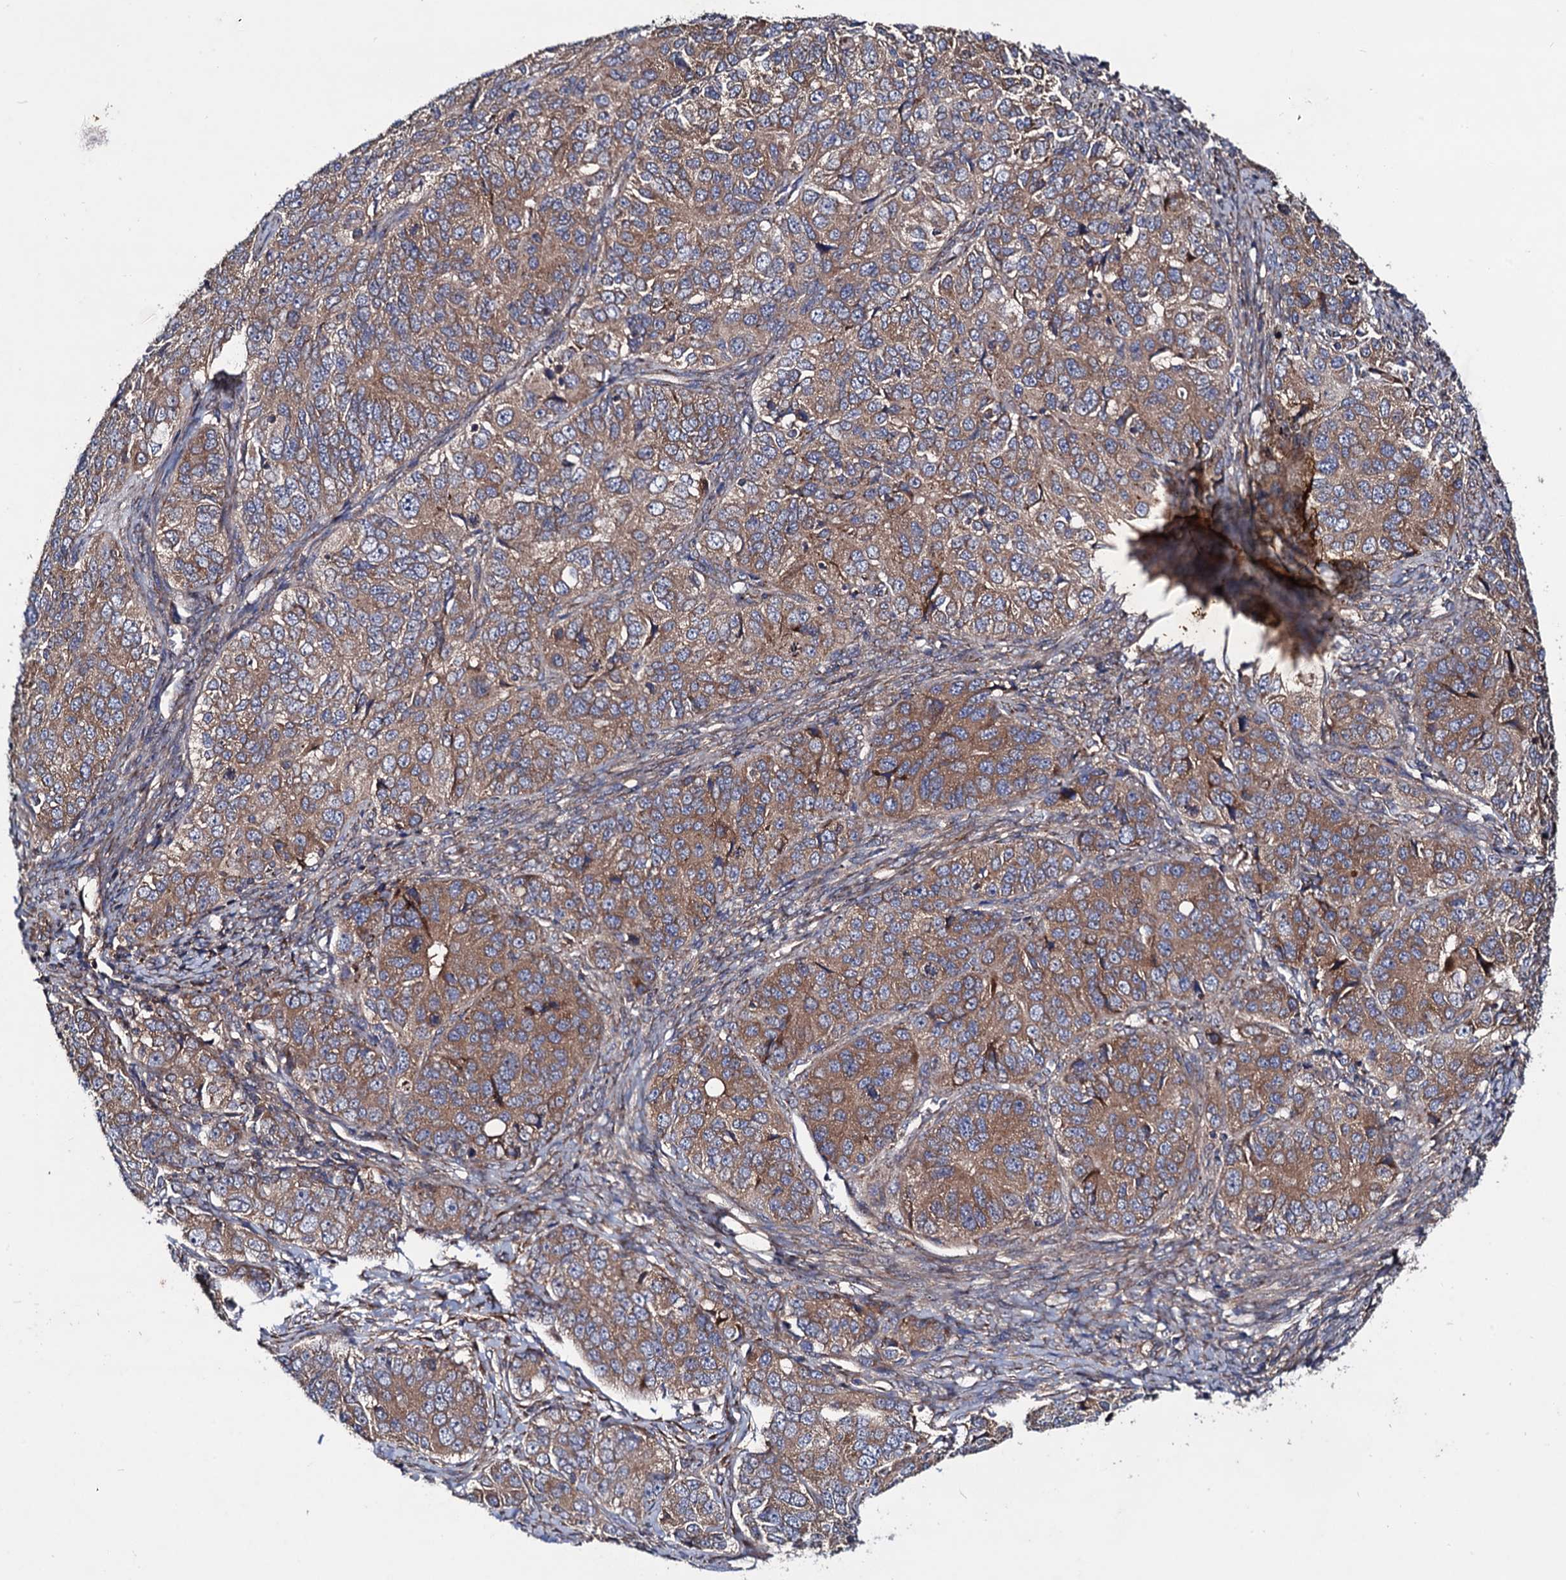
{"staining": {"intensity": "moderate", "quantity": ">75%", "location": "cytoplasmic/membranous"}, "tissue": "ovarian cancer", "cell_type": "Tumor cells", "image_type": "cancer", "snomed": [{"axis": "morphology", "description": "Carcinoma, endometroid"}, {"axis": "topography", "description": "Ovary"}], "caption": "The histopathology image reveals a brown stain indicating the presence of a protein in the cytoplasmic/membranous of tumor cells in ovarian cancer.", "gene": "DYDC1", "patient": {"sex": "female", "age": 51}}